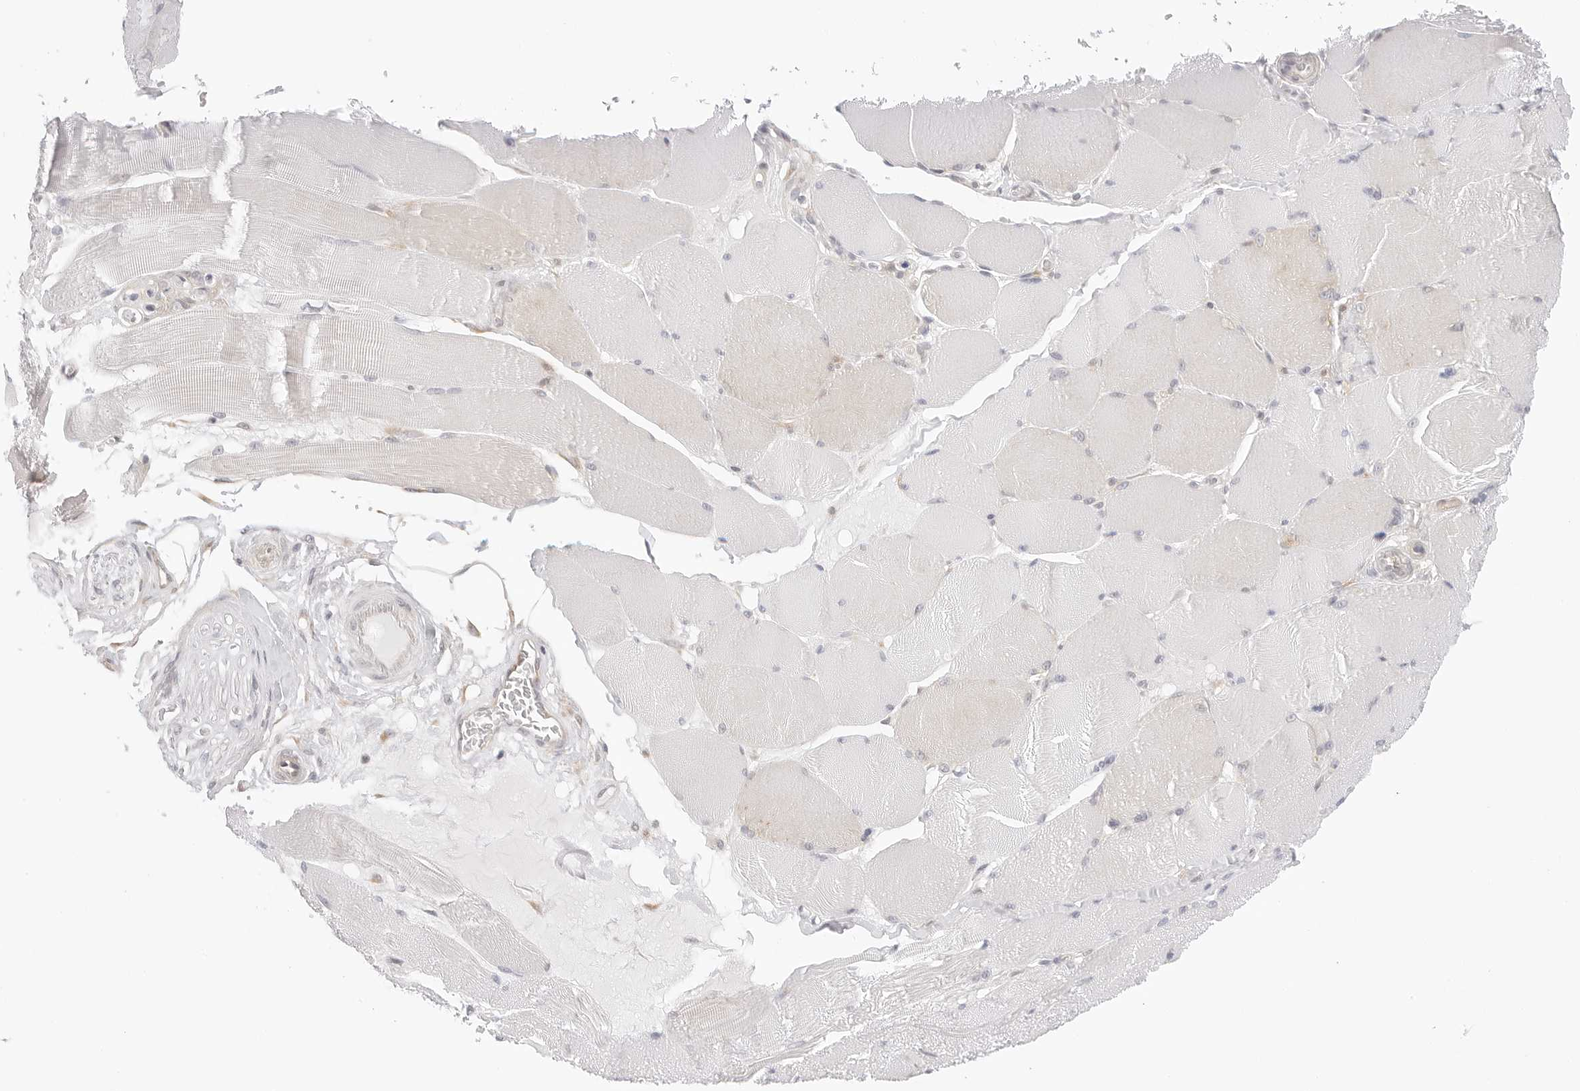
{"staining": {"intensity": "weak", "quantity": "<25%", "location": "cytoplasmic/membranous"}, "tissue": "skeletal muscle", "cell_type": "Myocytes", "image_type": "normal", "snomed": [{"axis": "morphology", "description": "Normal tissue, NOS"}, {"axis": "topography", "description": "Skin"}, {"axis": "topography", "description": "Skeletal muscle"}], "caption": "Protein analysis of benign skeletal muscle displays no significant staining in myocytes. The staining was performed using DAB to visualize the protein expression in brown, while the nuclei were stained in blue with hematoxylin (Magnification: 20x).", "gene": "TCP1", "patient": {"sex": "male", "age": 83}}